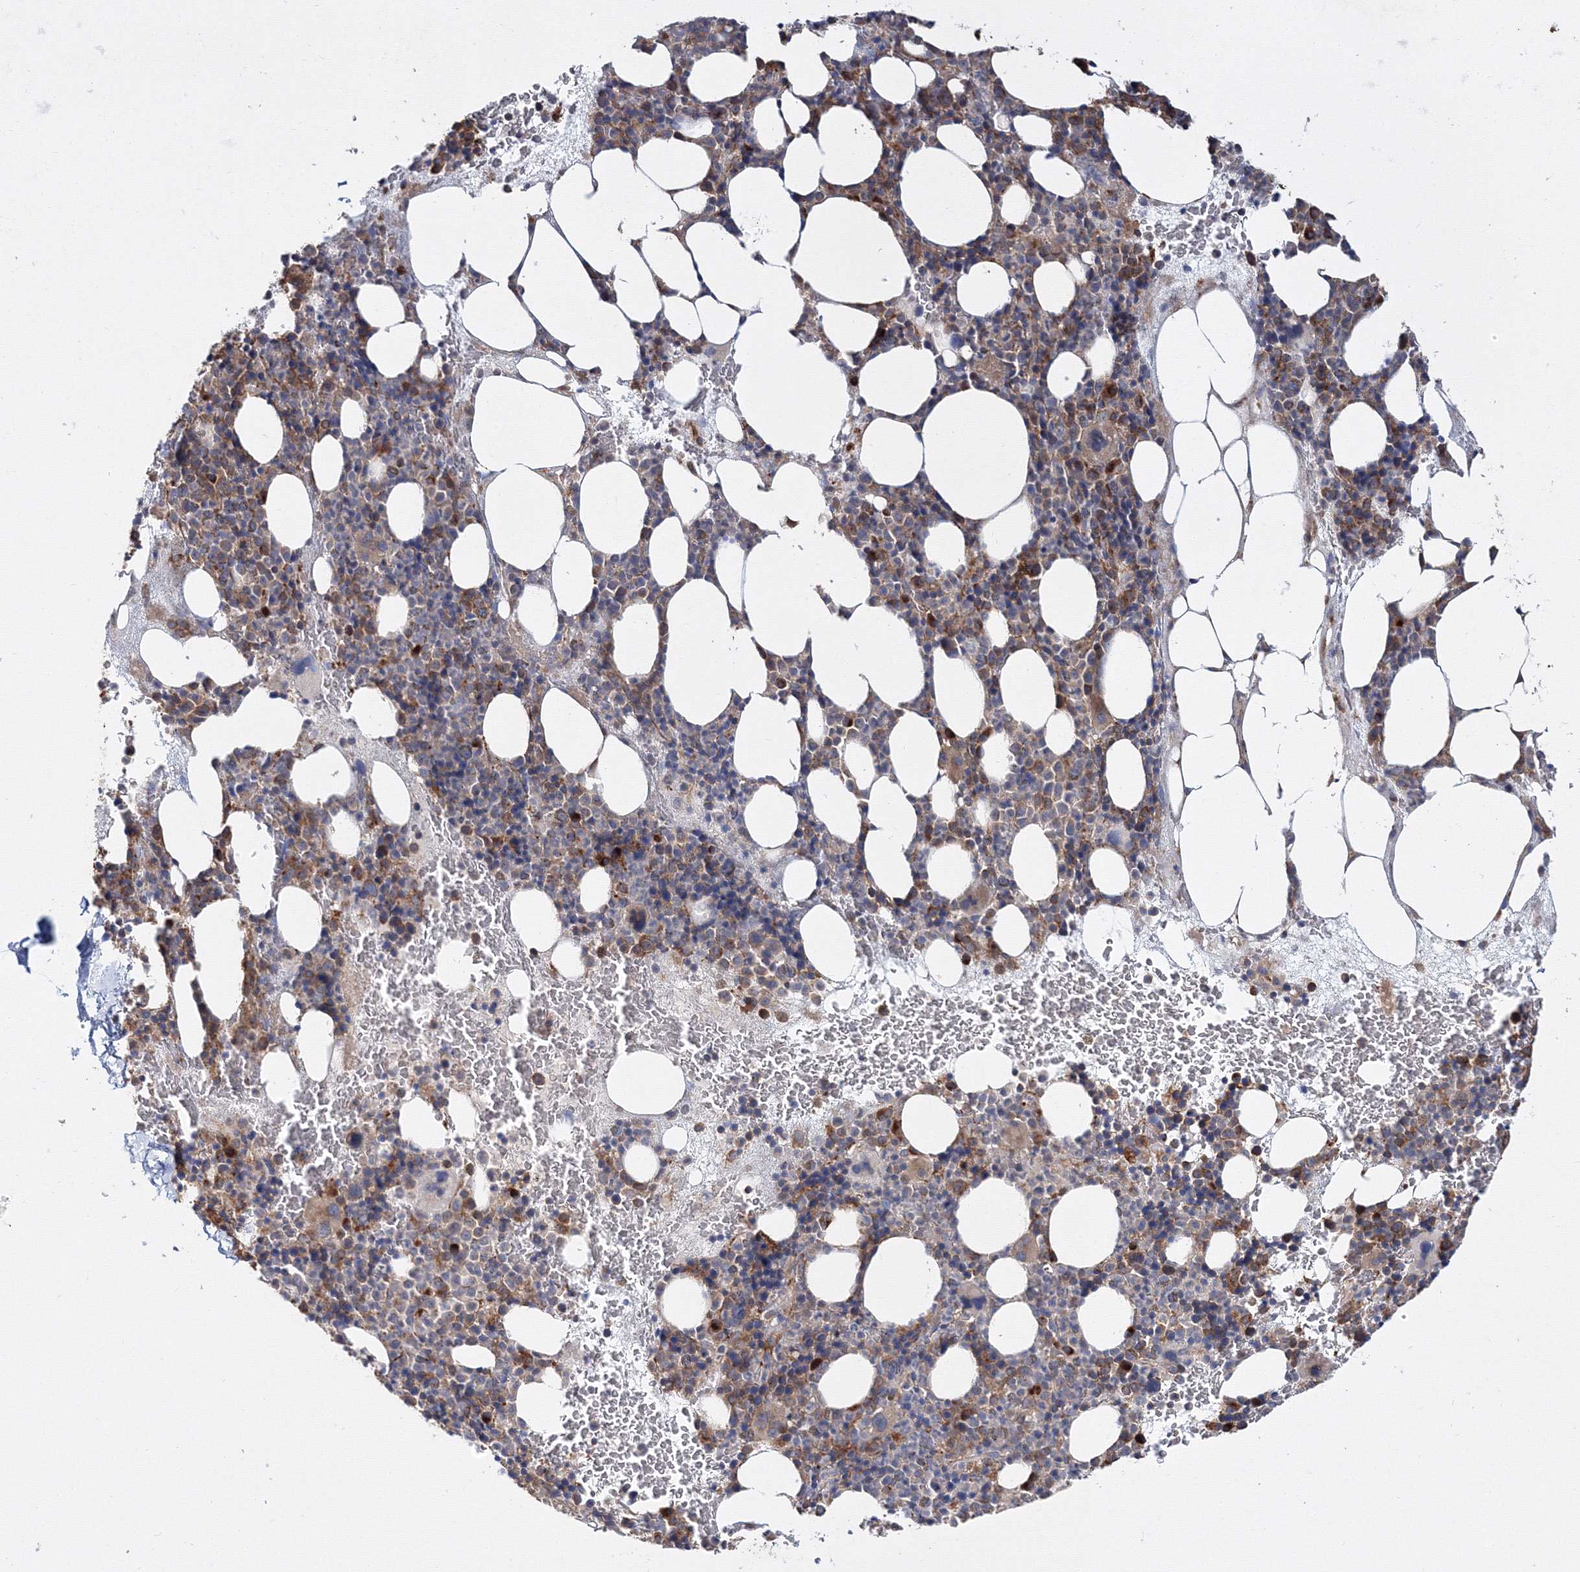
{"staining": {"intensity": "moderate", "quantity": "25%-75%", "location": "cytoplasmic/membranous"}, "tissue": "bone marrow", "cell_type": "Hematopoietic cells", "image_type": "normal", "snomed": [{"axis": "morphology", "description": "Normal tissue, NOS"}, {"axis": "topography", "description": "Bone marrow"}], "caption": "Unremarkable bone marrow demonstrates moderate cytoplasmic/membranous expression in about 25%-75% of hematopoietic cells, visualized by immunohistochemistry.", "gene": "DDO", "patient": {"sex": "male", "age": 89}}